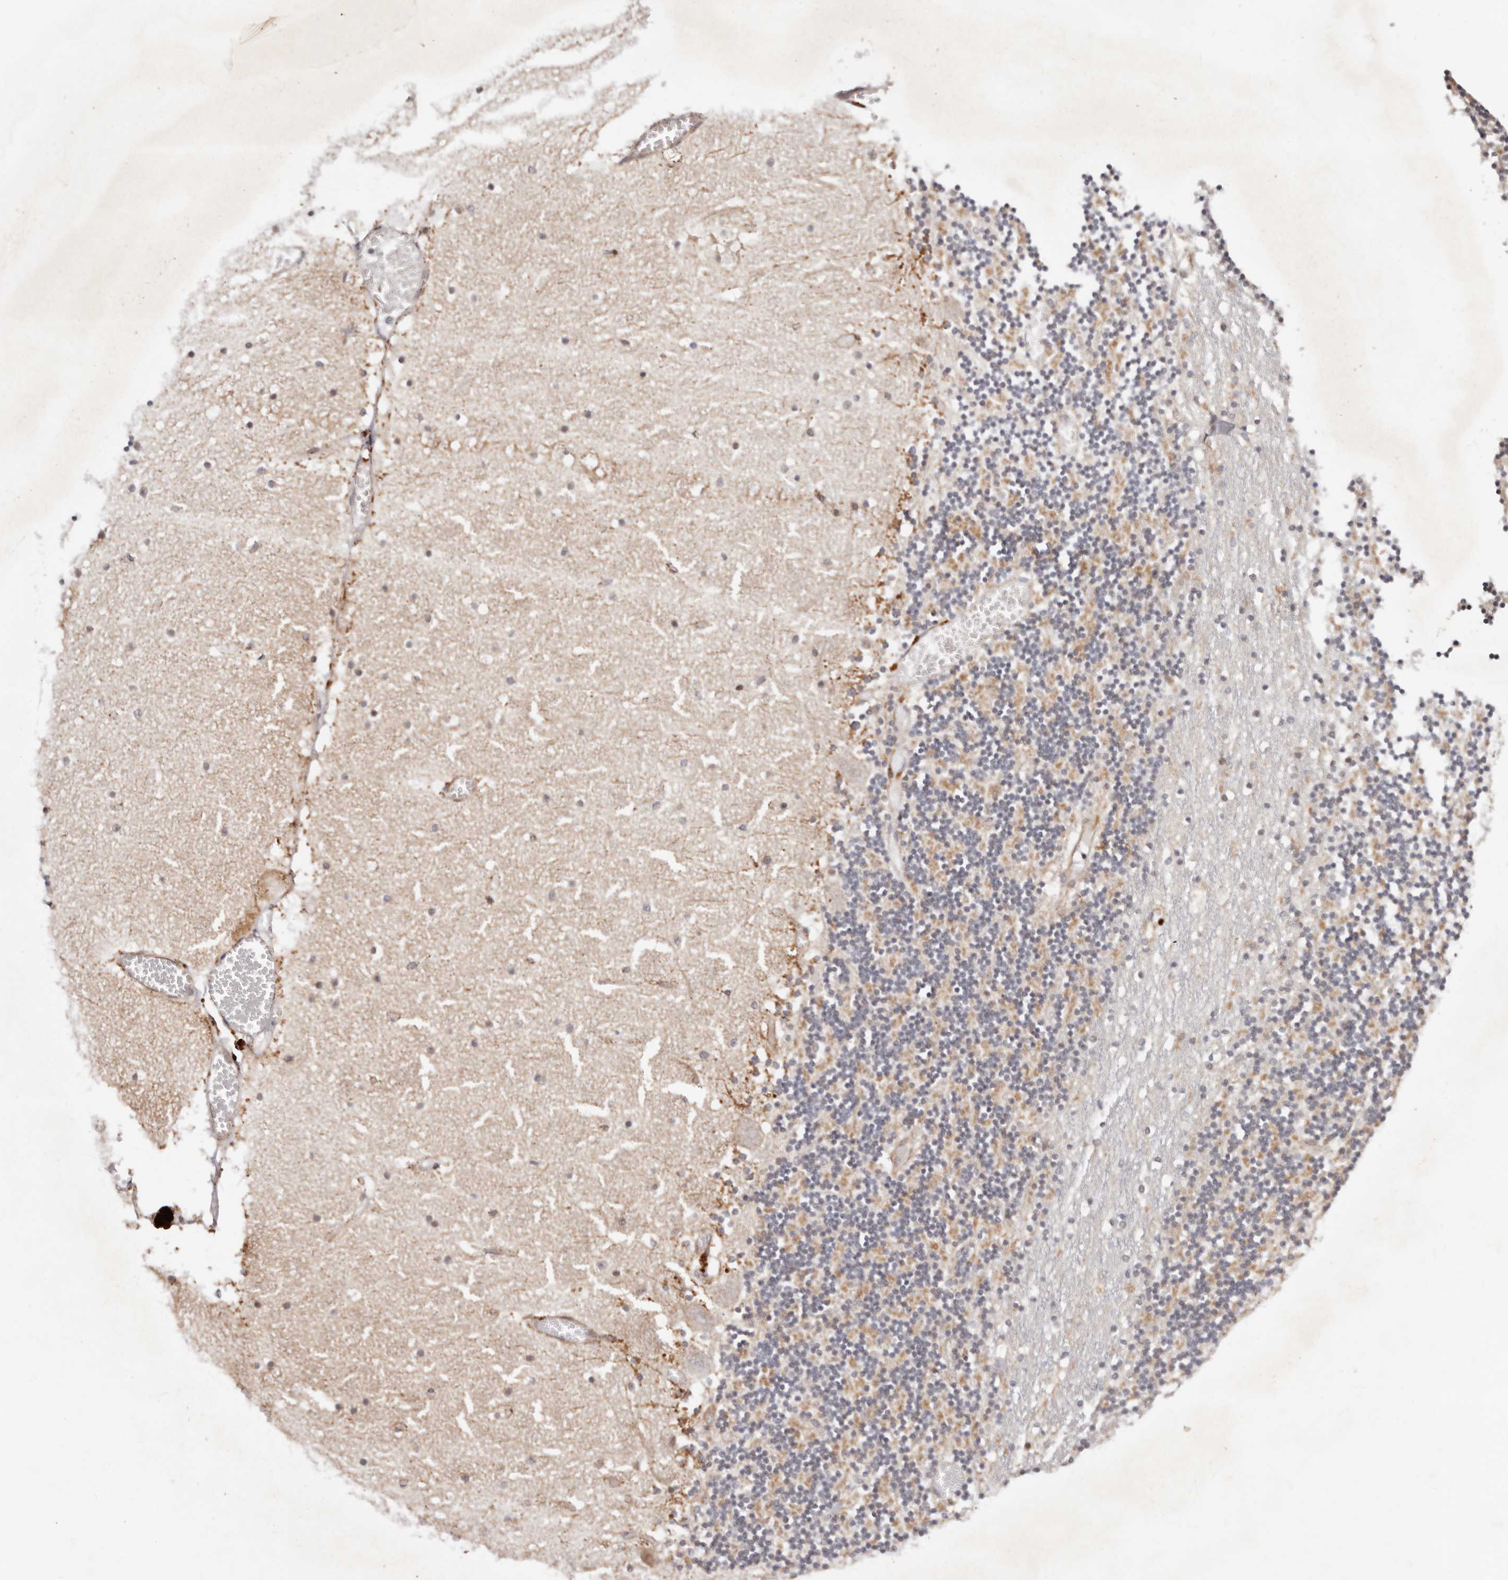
{"staining": {"intensity": "moderate", "quantity": "<25%", "location": "cytoplasmic/membranous"}, "tissue": "cerebellum", "cell_type": "Cells in granular layer", "image_type": "normal", "snomed": [{"axis": "morphology", "description": "Normal tissue, NOS"}, {"axis": "topography", "description": "Cerebellum"}], "caption": "The immunohistochemical stain highlights moderate cytoplasmic/membranous staining in cells in granular layer of unremarkable cerebellum.", "gene": "BCL2L15", "patient": {"sex": "female", "age": 28}}